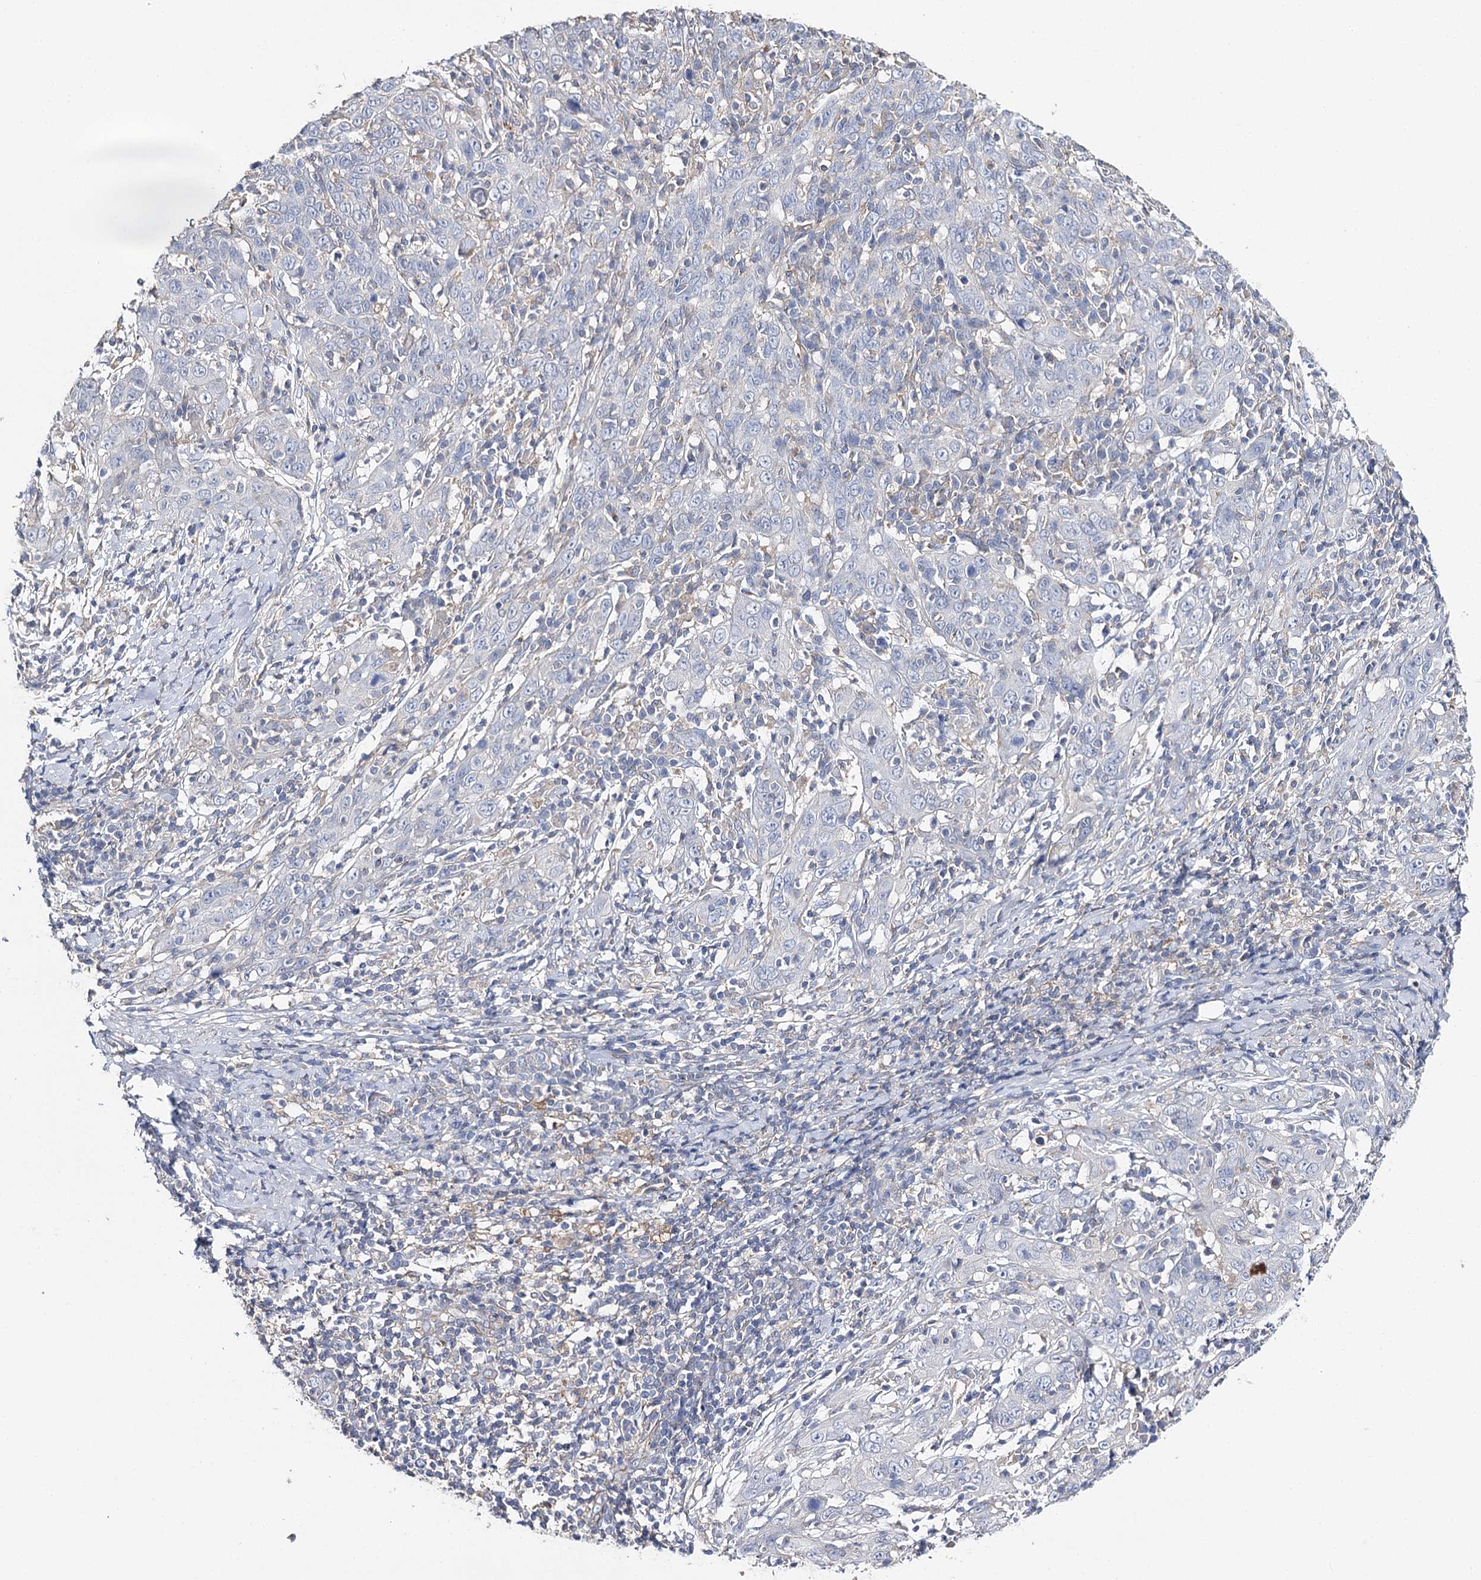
{"staining": {"intensity": "negative", "quantity": "none", "location": "none"}, "tissue": "cervical cancer", "cell_type": "Tumor cells", "image_type": "cancer", "snomed": [{"axis": "morphology", "description": "Squamous cell carcinoma, NOS"}, {"axis": "topography", "description": "Cervix"}], "caption": "Cervical squamous cell carcinoma stained for a protein using IHC shows no positivity tumor cells.", "gene": "EPYC", "patient": {"sex": "female", "age": 46}}